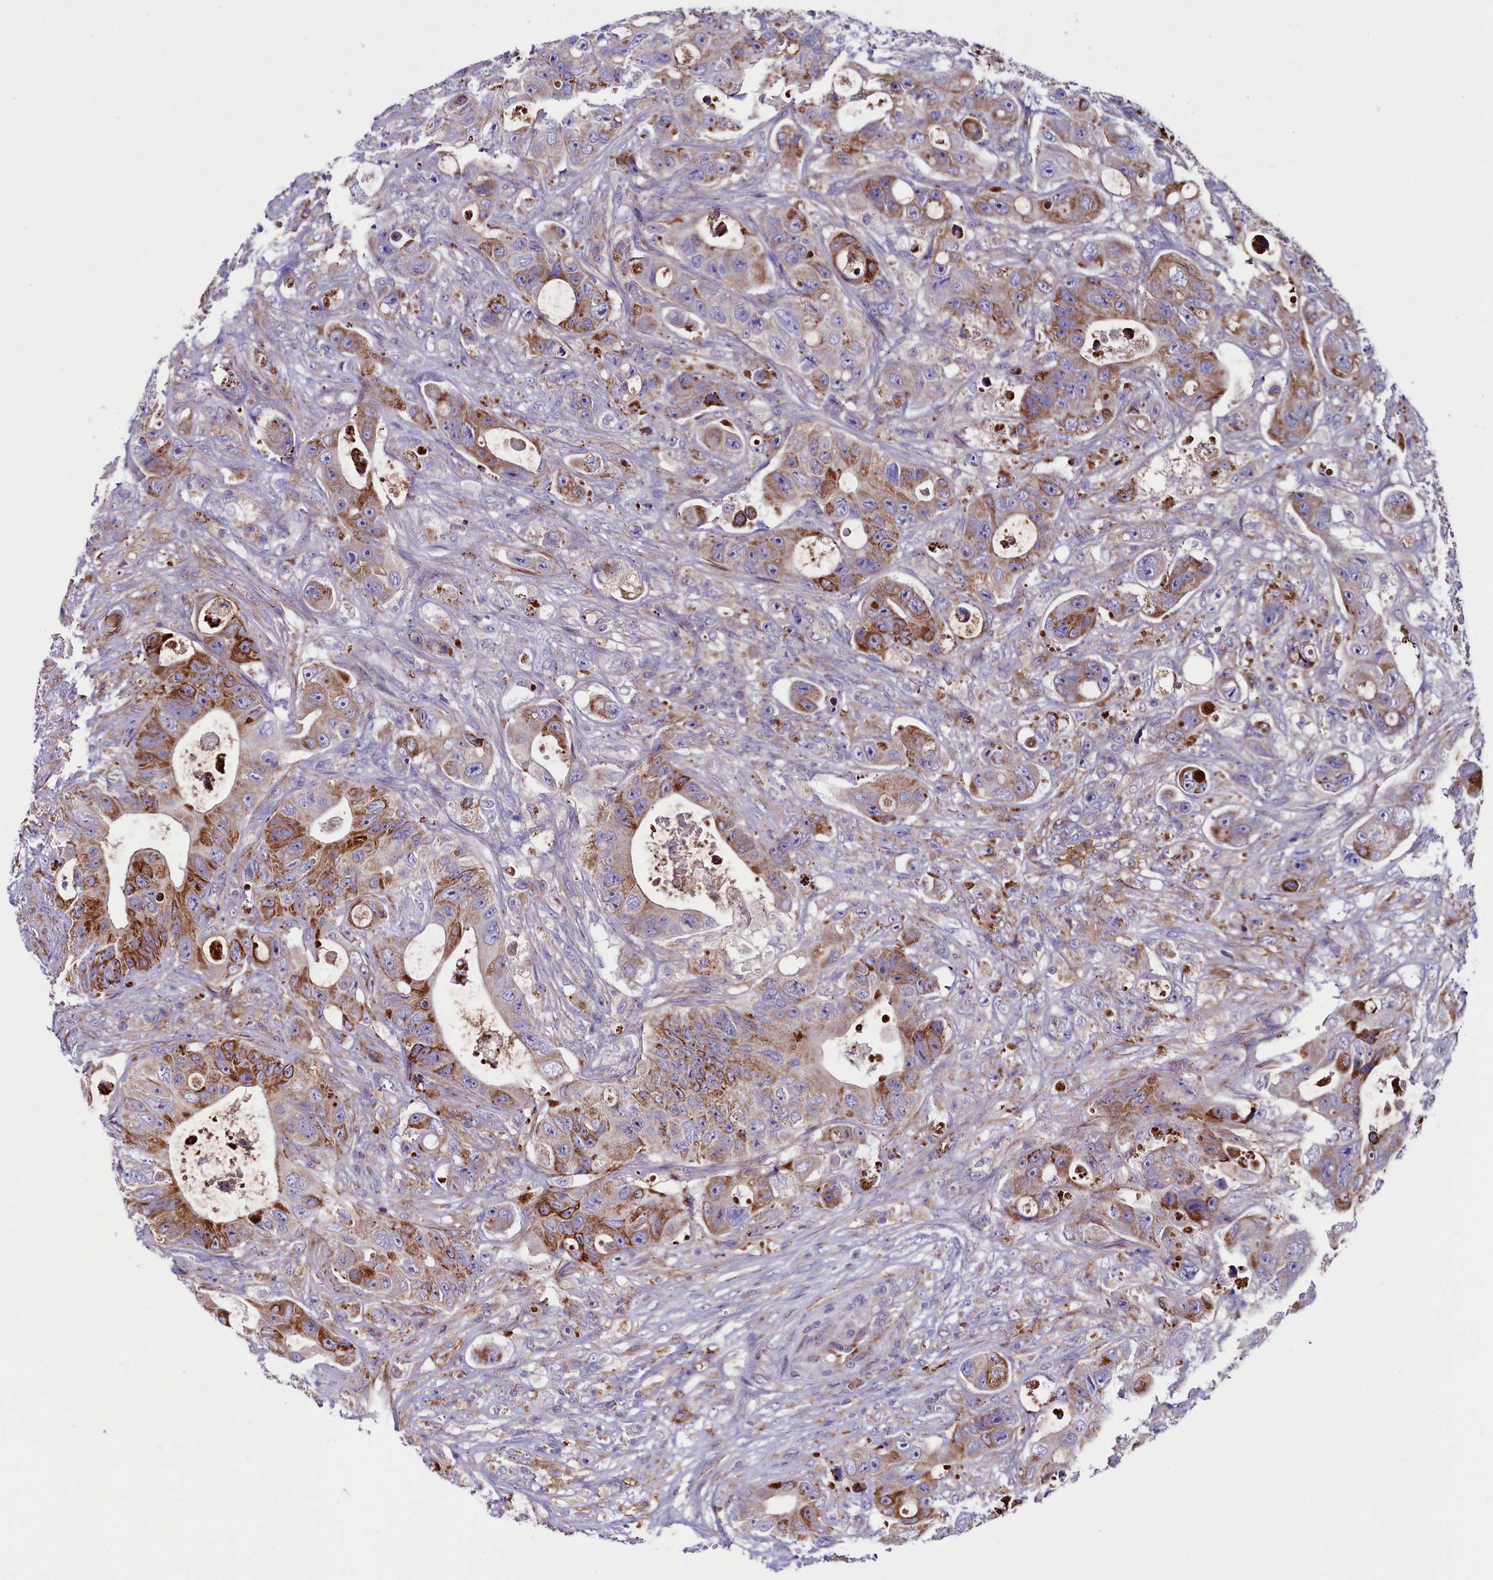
{"staining": {"intensity": "strong", "quantity": "25%-75%", "location": "cytoplasmic/membranous"}, "tissue": "colorectal cancer", "cell_type": "Tumor cells", "image_type": "cancer", "snomed": [{"axis": "morphology", "description": "Adenocarcinoma, NOS"}, {"axis": "topography", "description": "Colon"}], "caption": "Immunohistochemistry histopathology image of human adenocarcinoma (colorectal) stained for a protein (brown), which shows high levels of strong cytoplasmic/membranous positivity in approximately 25%-75% of tumor cells.", "gene": "IL20RA", "patient": {"sex": "female", "age": 46}}